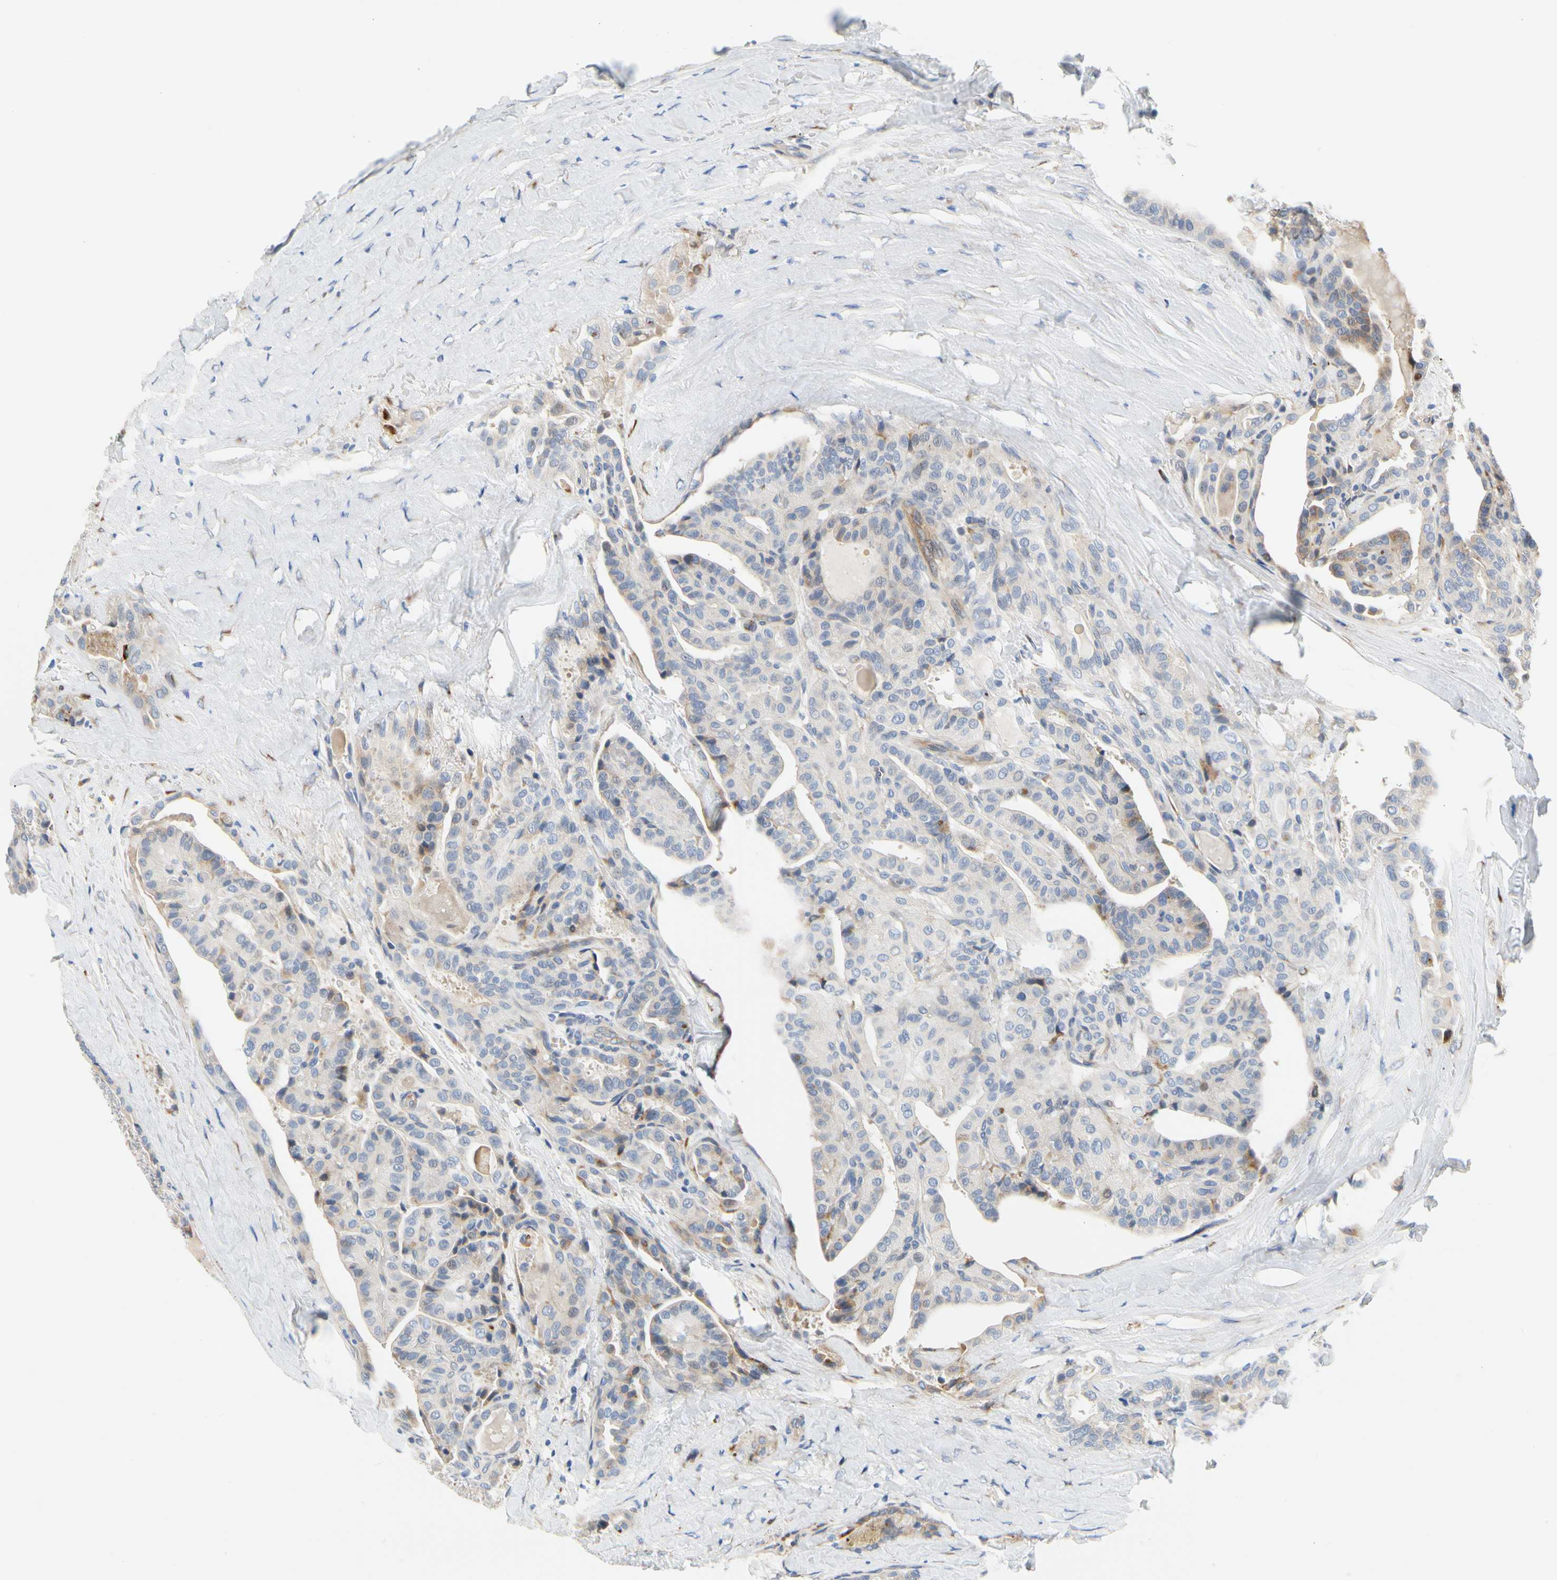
{"staining": {"intensity": "moderate", "quantity": "<25%", "location": "cytoplasmic/membranous"}, "tissue": "thyroid cancer", "cell_type": "Tumor cells", "image_type": "cancer", "snomed": [{"axis": "morphology", "description": "Papillary adenocarcinoma, NOS"}, {"axis": "topography", "description": "Thyroid gland"}], "caption": "An image of human thyroid cancer stained for a protein demonstrates moderate cytoplasmic/membranous brown staining in tumor cells. (brown staining indicates protein expression, while blue staining denotes nuclei).", "gene": "ZNF236", "patient": {"sex": "male", "age": 77}}